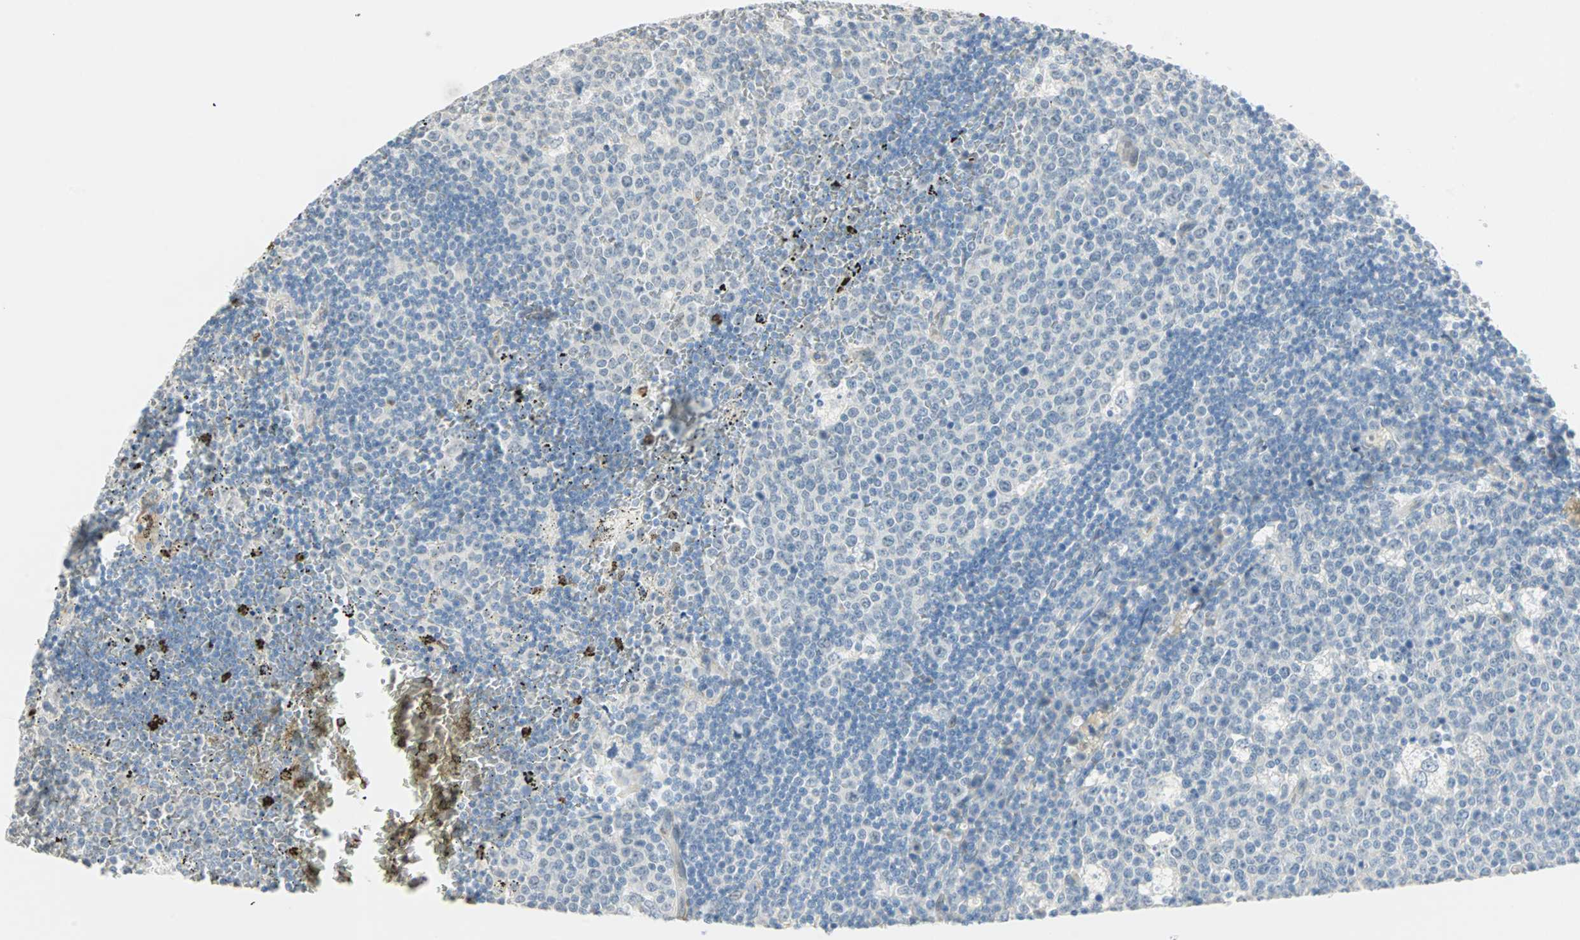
{"staining": {"intensity": "negative", "quantity": "none", "location": "none"}, "tissue": "lymph node", "cell_type": "Germinal center cells", "image_type": "normal", "snomed": [{"axis": "morphology", "description": "Normal tissue, NOS"}, {"axis": "topography", "description": "Lymph node"}, {"axis": "topography", "description": "Salivary gland"}], "caption": "Lymph node was stained to show a protein in brown. There is no significant positivity in germinal center cells.", "gene": "MLLT10", "patient": {"sex": "male", "age": 8}}